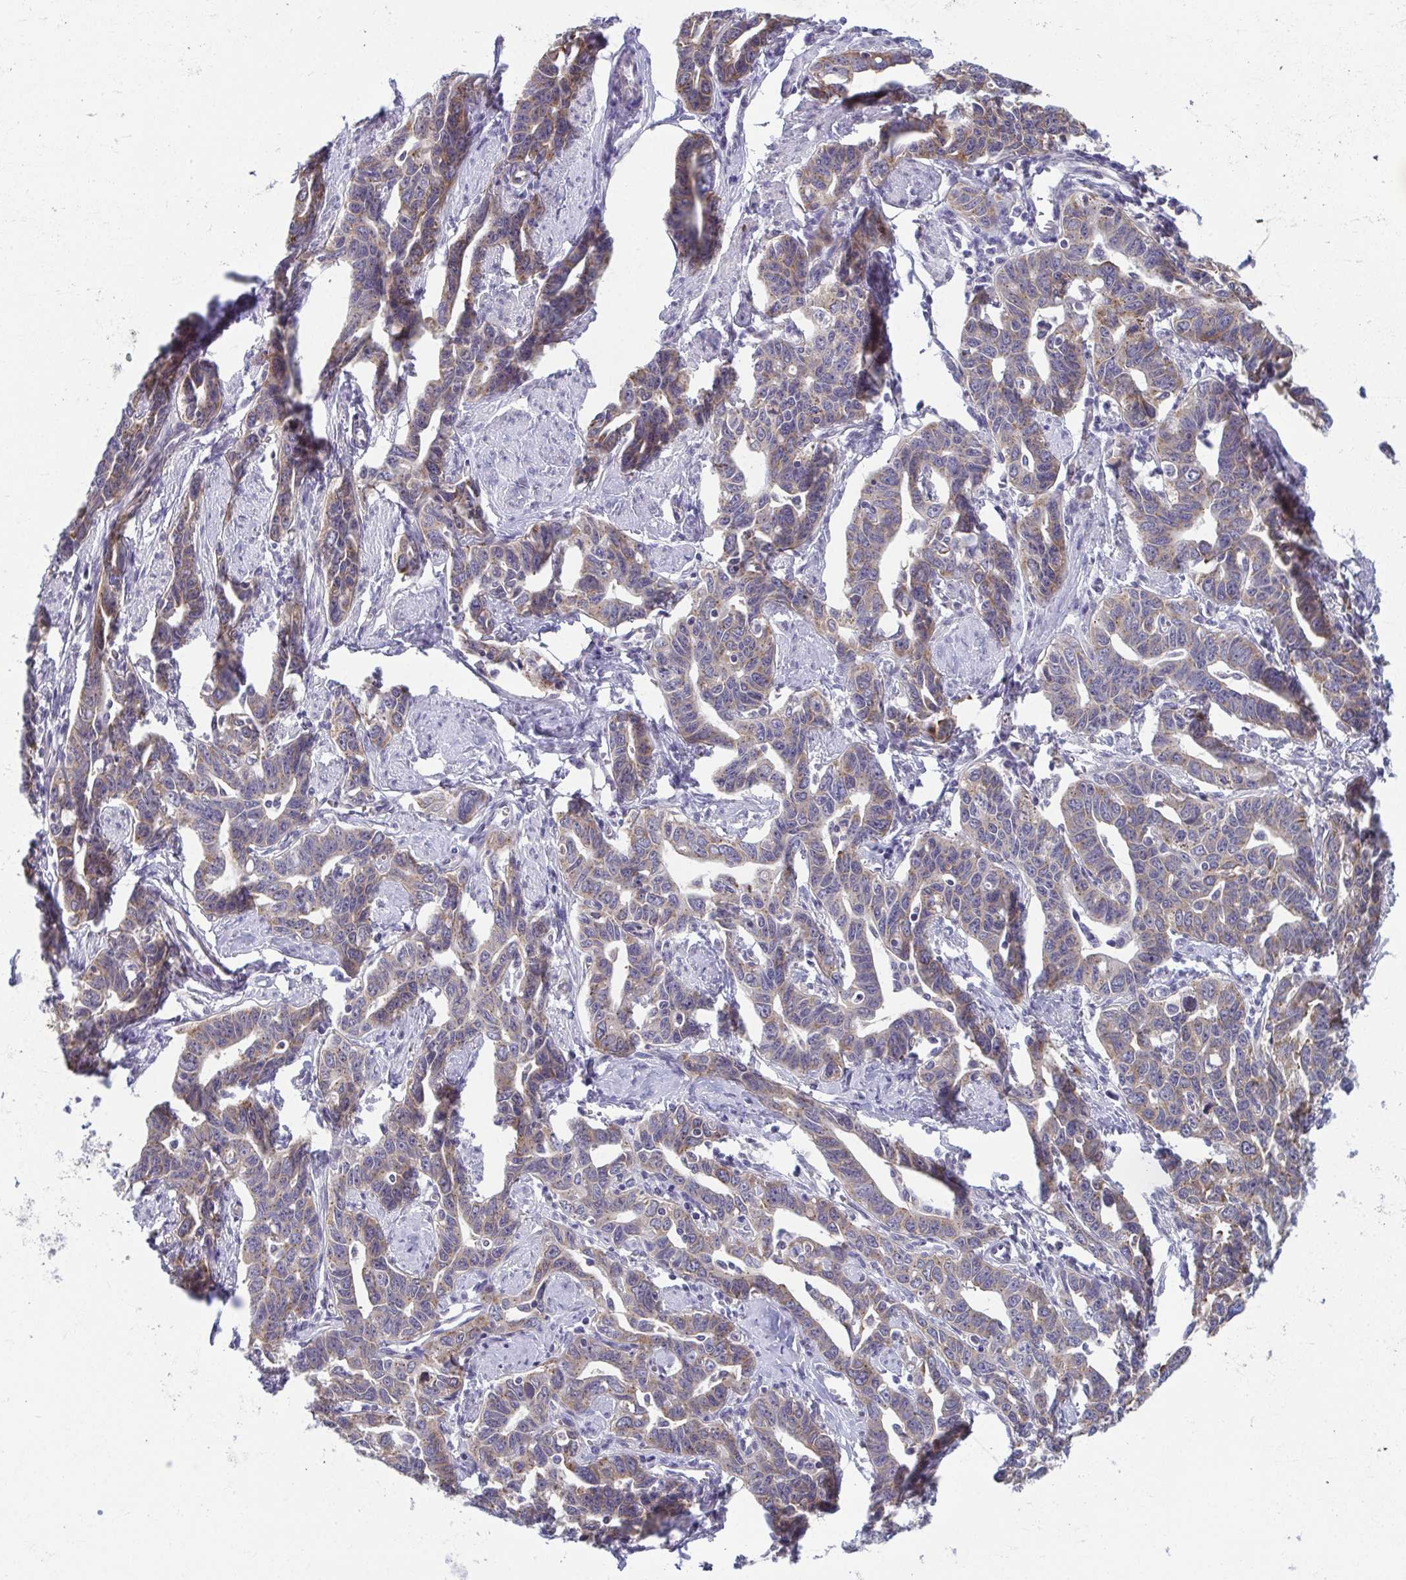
{"staining": {"intensity": "weak", "quantity": "25%-75%", "location": "cytoplasmic/membranous"}, "tissue": "ovarian cancer", "cell_type": "Tumor cells", "image_type": "cancer", "snomed": [{"axis": "morphology", "description": "Cystadenocarcinoma, serous, NOS"}, {"axis": "topography", "description": "Ovary"}], "caption": "Protein analysis of ovarian cancer (serous cystadenocarcinoma) tissue shows weak cytoplasmic/membranous expression in about 25%-75% of tumor cells.", "gene": "TMEM108", "patient": {"sex": "female", "age": 69}}